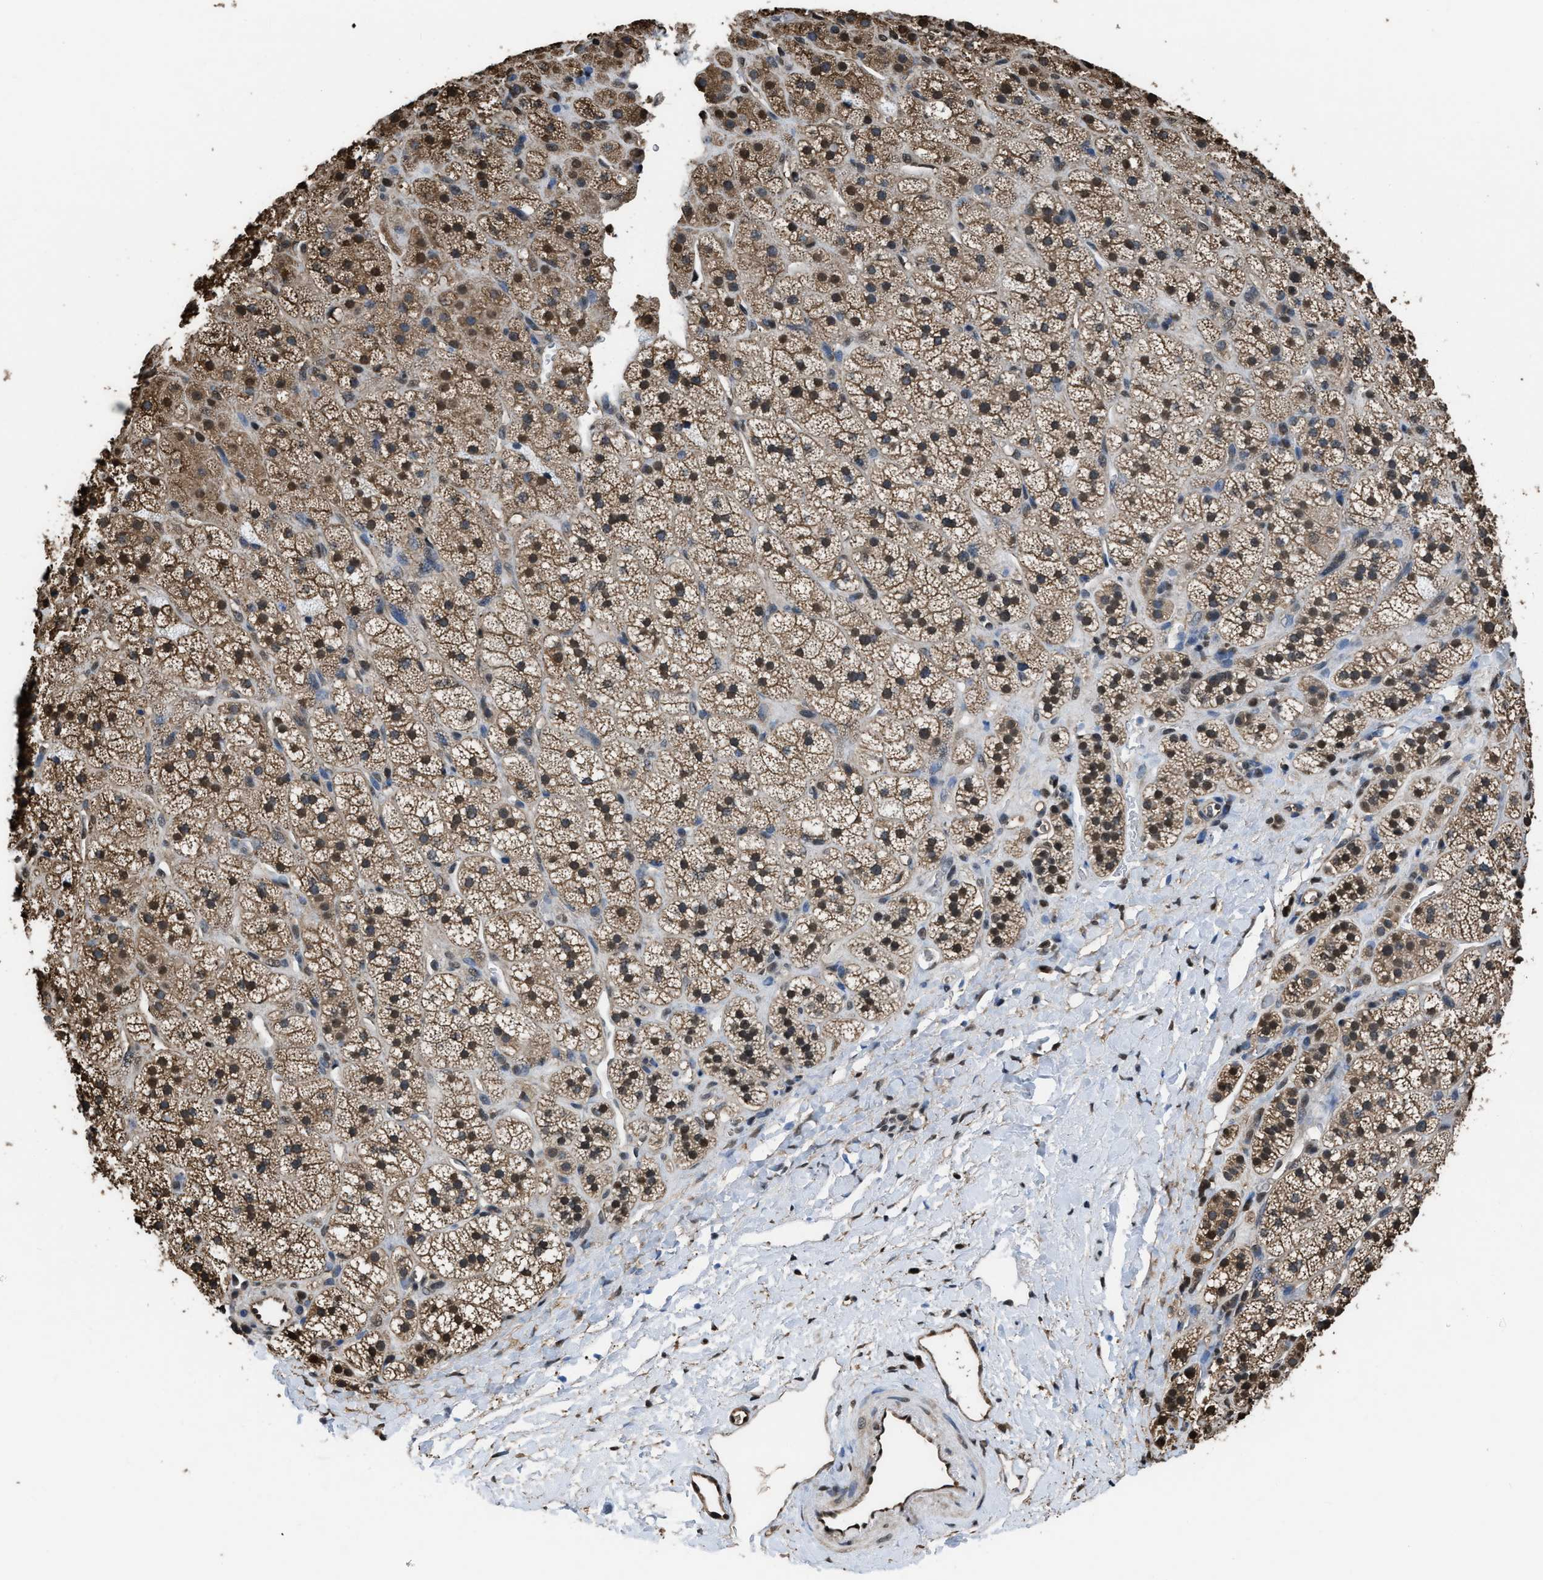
{"staining": {"intensity": "moderate", "quantity": ">75%", "location": "cytoplasmic/membranous,nuclear"}, "tissue": "adrenal gland", "cell_type": "Glandular cells", "image_type": "normal", "snomed": [{"axis": "morphology", "description": "Normal tissue, NOS"}, {"axis": "topography", "description": "Adrenal gland"}], "caption": "The image shows staining of normal adrenal gland, revealing moderate cytoplasmic/membranous,nuclear protein staining (brown color) within glandular cells.", "gene": "FNTA", "patient": {"sex": "male", "age": 56}}